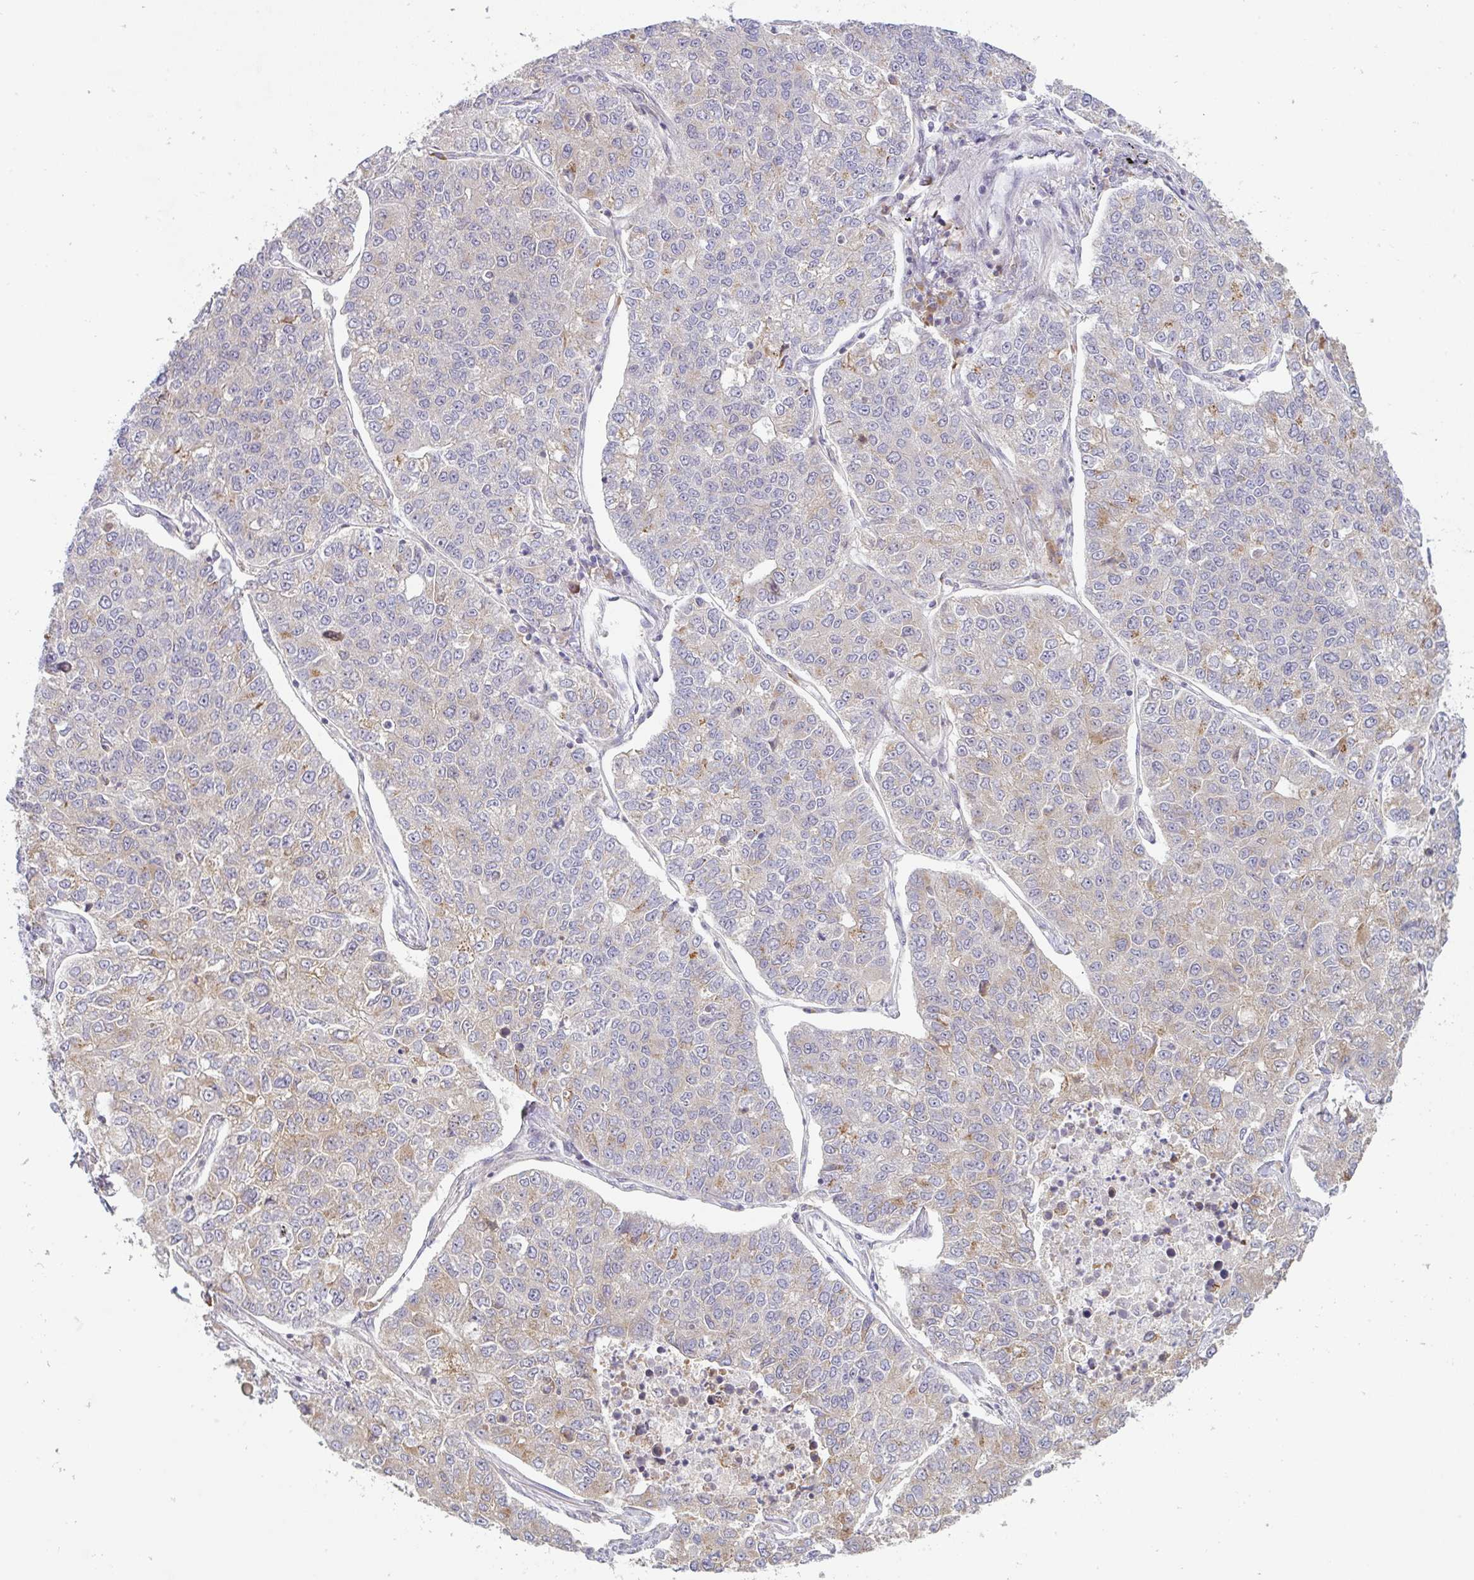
{"staining": {"intensity": "moderate", "quantity": "<25%", "location": "cytoplasmic/membranous"}, "tissue": "lung cancer", "cell_type": "Tumor cells", "image_type": "cancer", "snomed": [{"axis": "morphology", "description": "Adenocarcinoma, NOS"}, {"axis": "topography", "description": "Lung"}], "caption": "Tumor cells reveal low levels of moderate cytoplasmic/membranous expression in about <25% of cells in human lung cancer. The staining was performed using DAB, with brown indicating positive protein expression. Nuclei are stained blue with hematoxylin.", "gene": "MOB1A", "patient": {"sex": "male", "age": 49}}